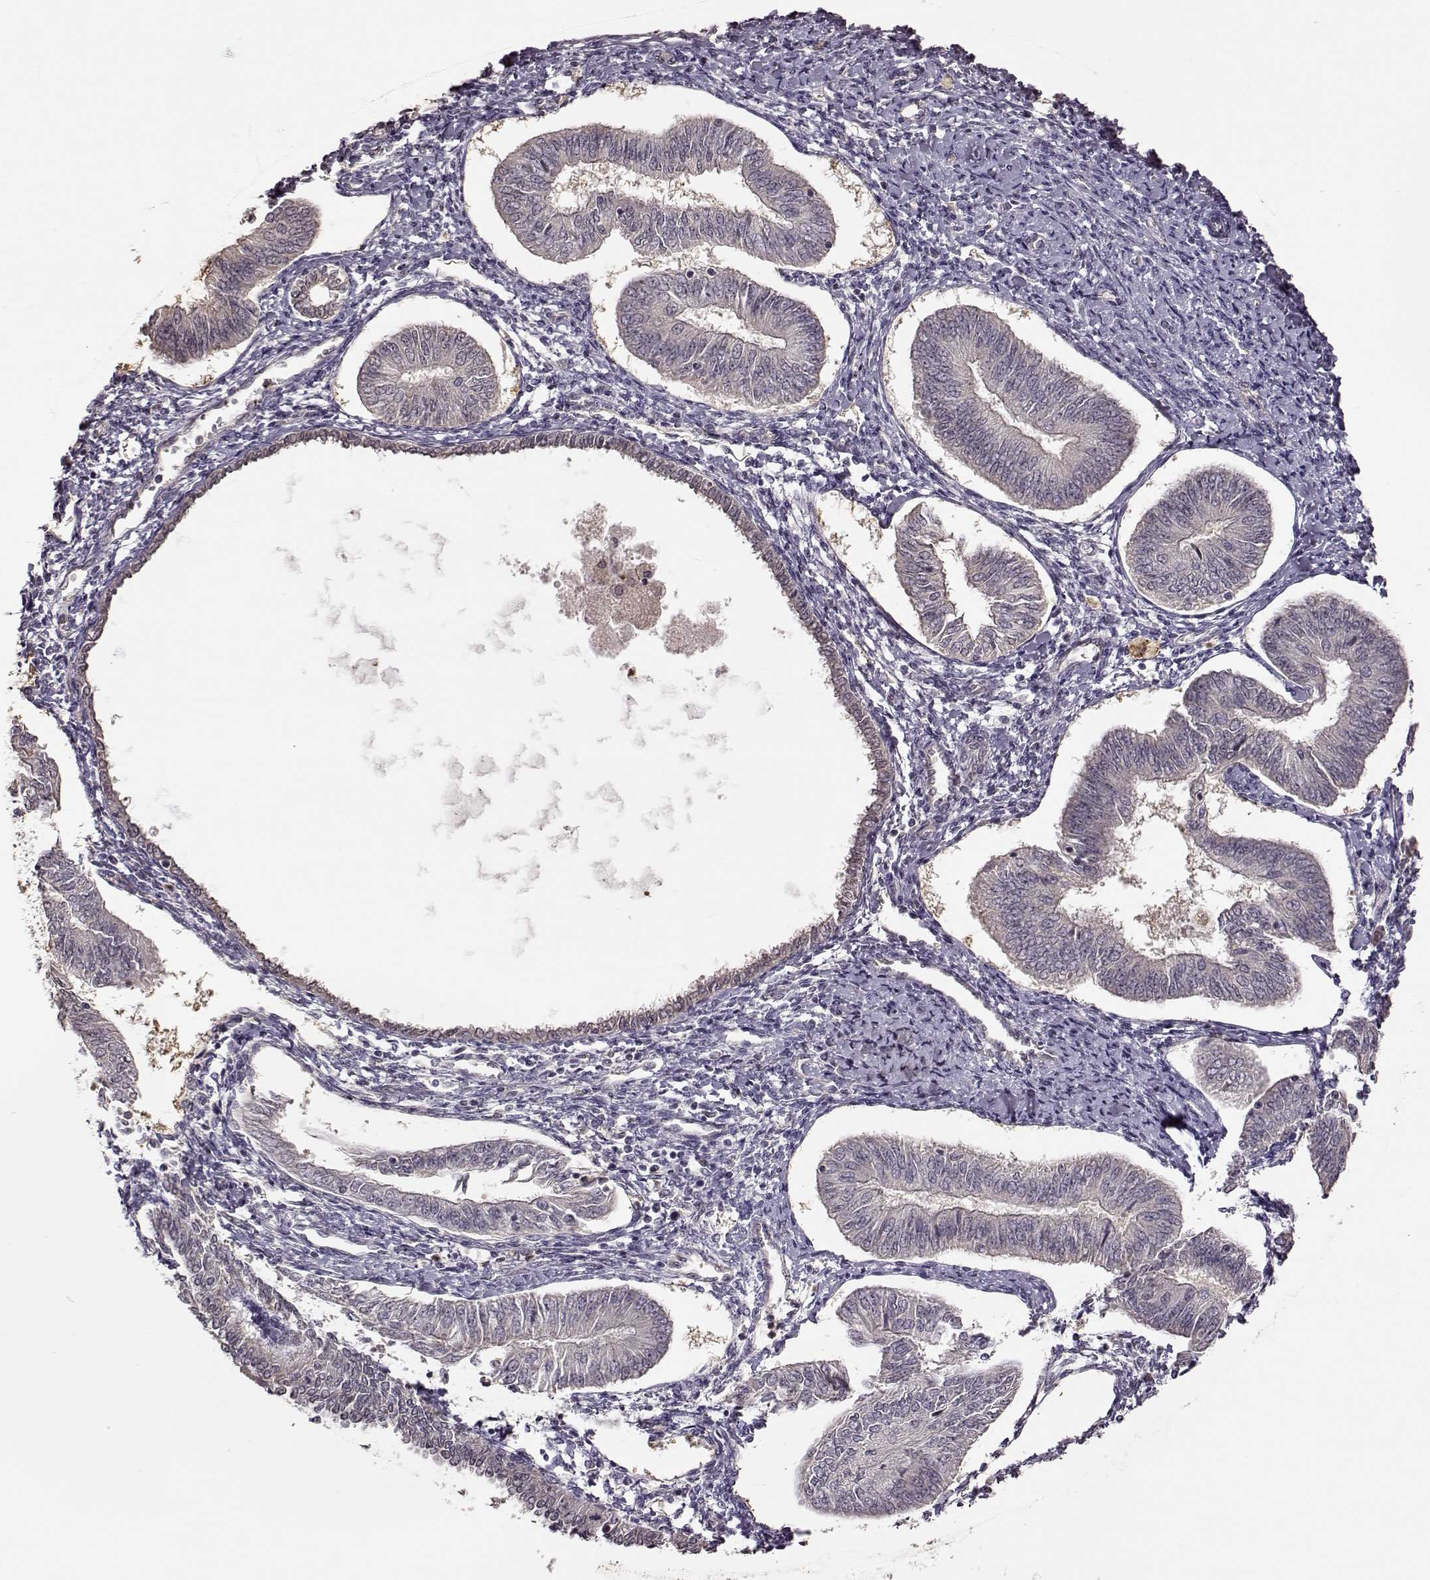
{"staining": {"intensity": "negative", "quantity": "none", "location": "none"}, "tissue": "endometrial cancer", "cell_type": "Tumor cells", "image_type": "cancer", "snomed": [{"axis": "morphology", "description": "Adenocarcinoma, NOS"}, {"axis": "topography", "description": "Endometrium"}], "caption": "This is an immunohistochemistry (IHC) histopathology image of endometrial cancer. There is no expression in tumor cells.", "gene": "CRB1", "patient": {"sex": "female", "age": 58}}